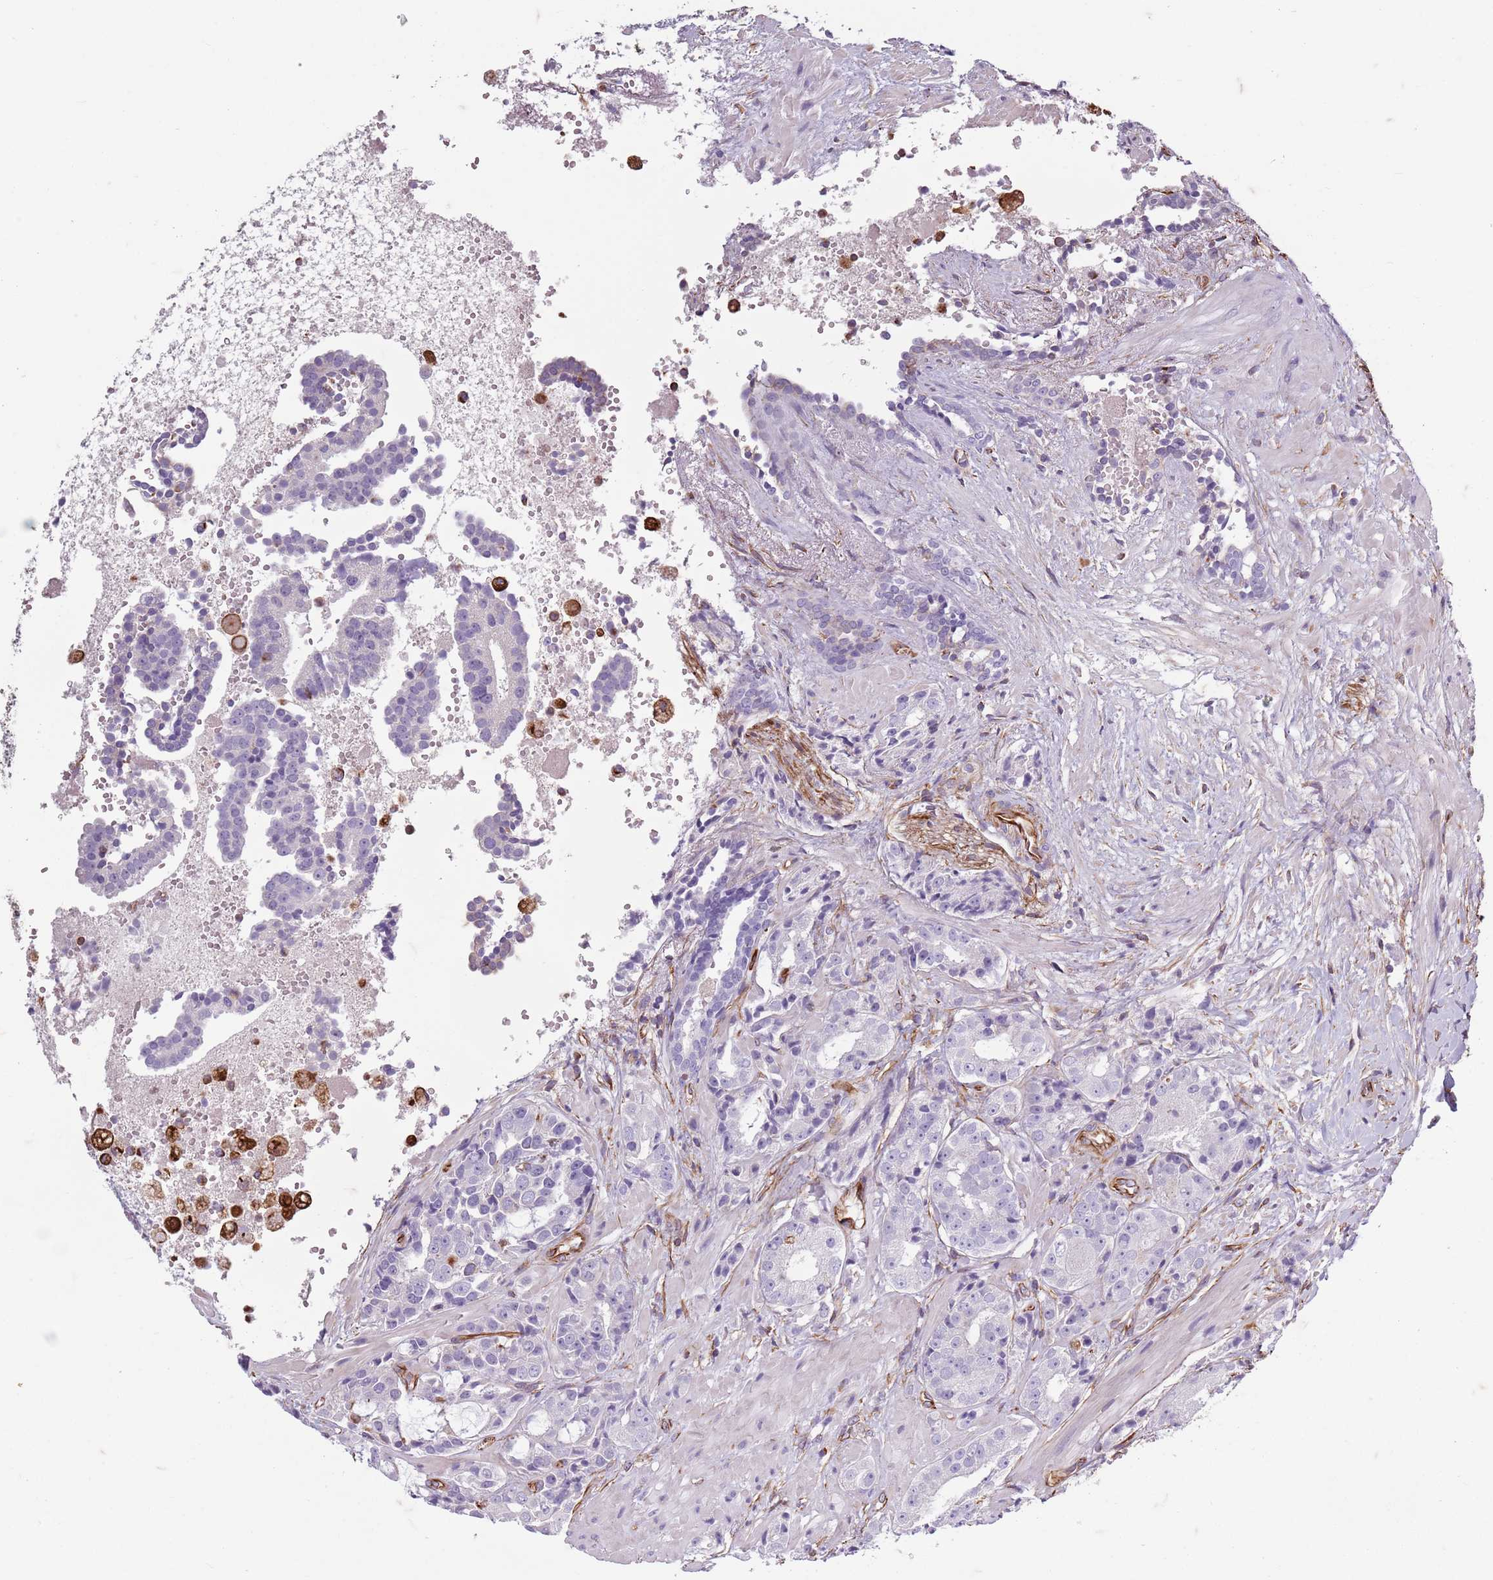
{"staining": {"intensity": "negative", "quantity": "none", "location": "none"}, "tissue": "prostate cancer", "cell_type": "Tumor cells", "image_type": "cancer", "snomed": [{"axis": "morphology", "description": "Adenocarcinoma, High grade"}, {"axis": "topography", "description": "Prostate"}], "caption": "Immunohistochemical staining of adenocarcinoma (high-grade) (prostate) exhibits no significant expression in tumor cells. The staining is performed using DAB brown chromogen with nuclei counter-stained in using hematoxylin.", "gene": "TAS2R38", "patient": {"sex": "male", "age": 71}}